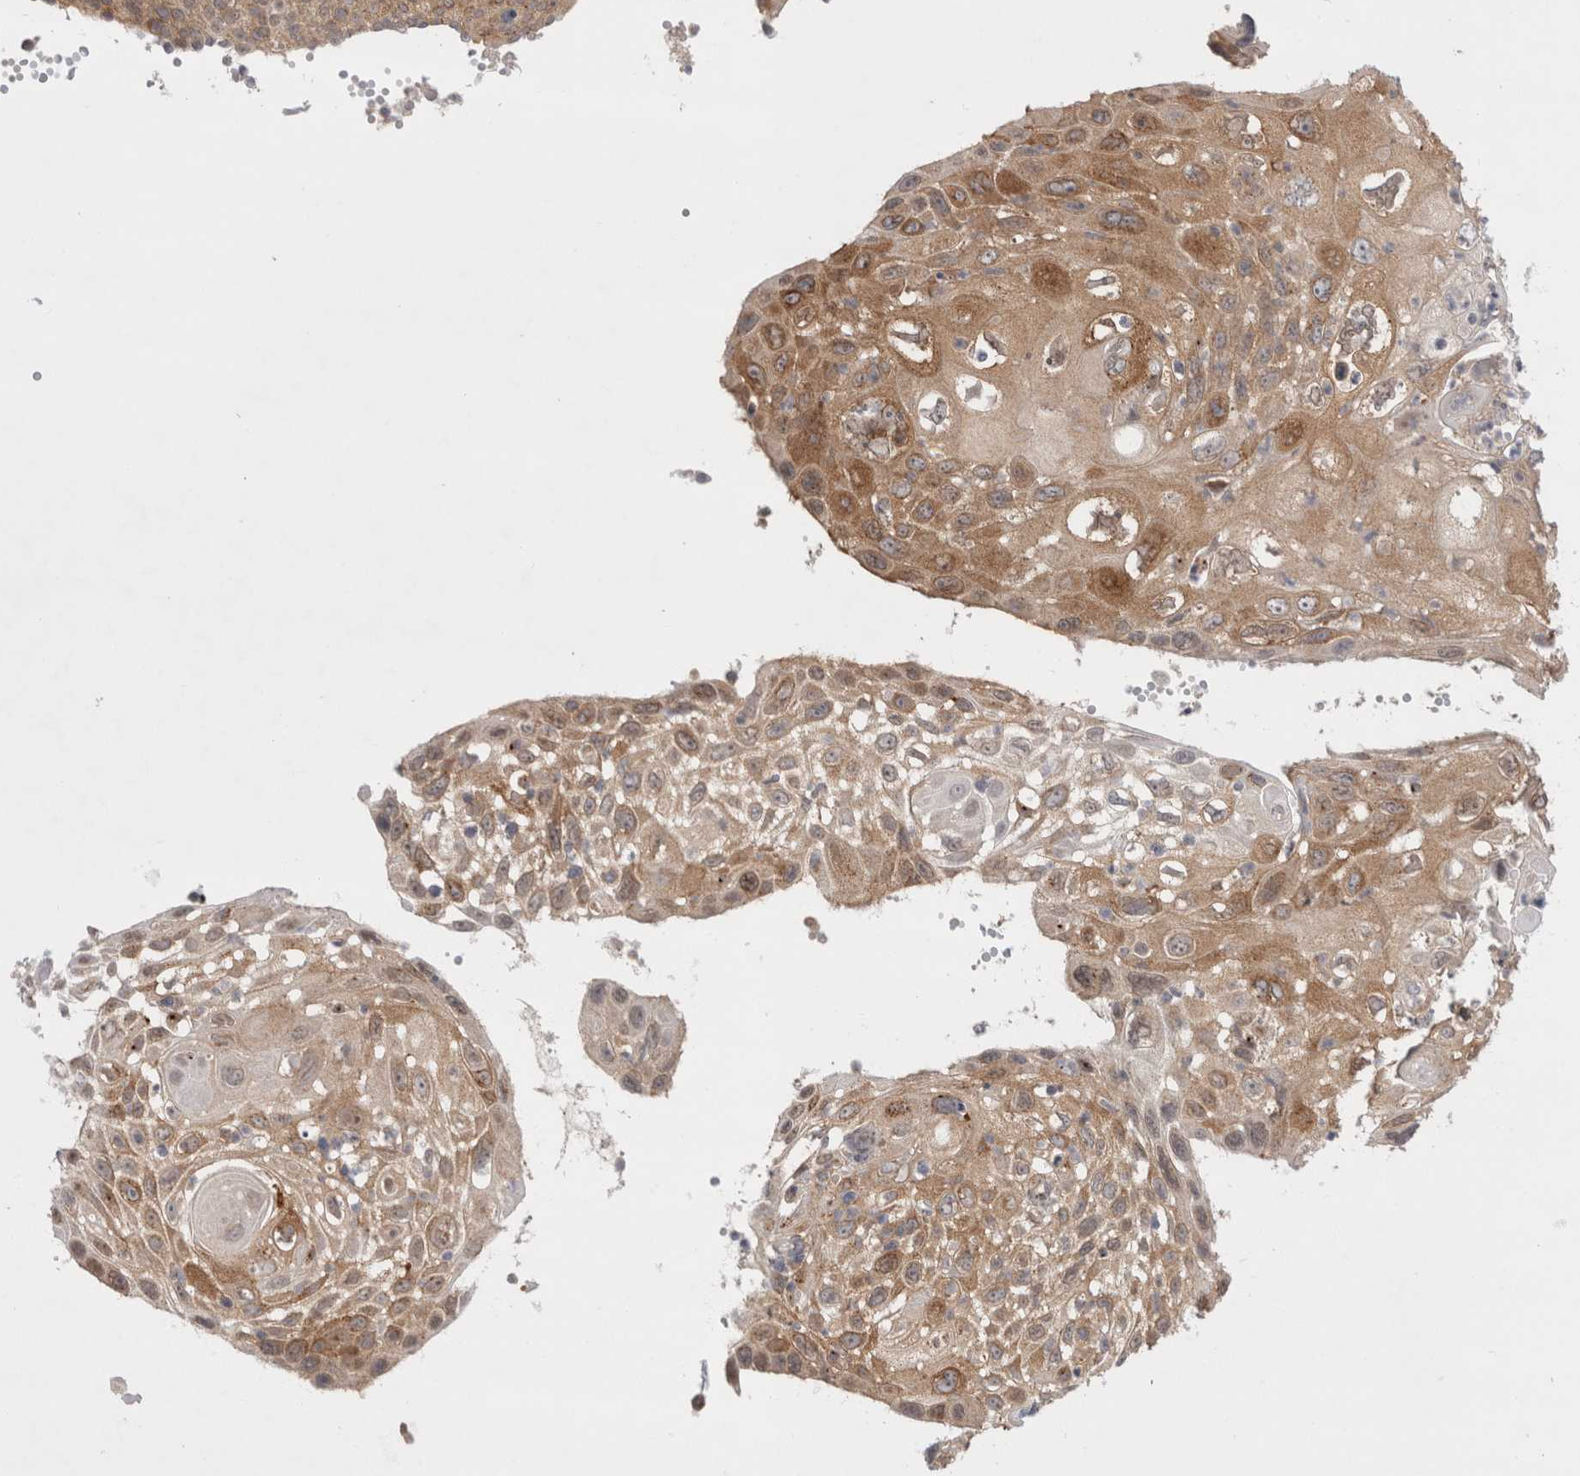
{"staining": {"intensity": "moderate", "quantity": ">75%", "location": "cytoplasmic/membranous"}, "tissue": "cervical cancer", "cell_type": "Tumor cells", "image_type": "cancer", "snomed": [{"axis": "morphology", "description": "Squamous cell carcinoma, NOS"}, {"axis": "topography", "description": "Cervix"}], "caption": "Squamous cell carcinoma (cervical) stained with a protein marker displays moderate staining in tumor cells.", "gene": "BICD2", "patient": {"sex": "female", "age": 70}}